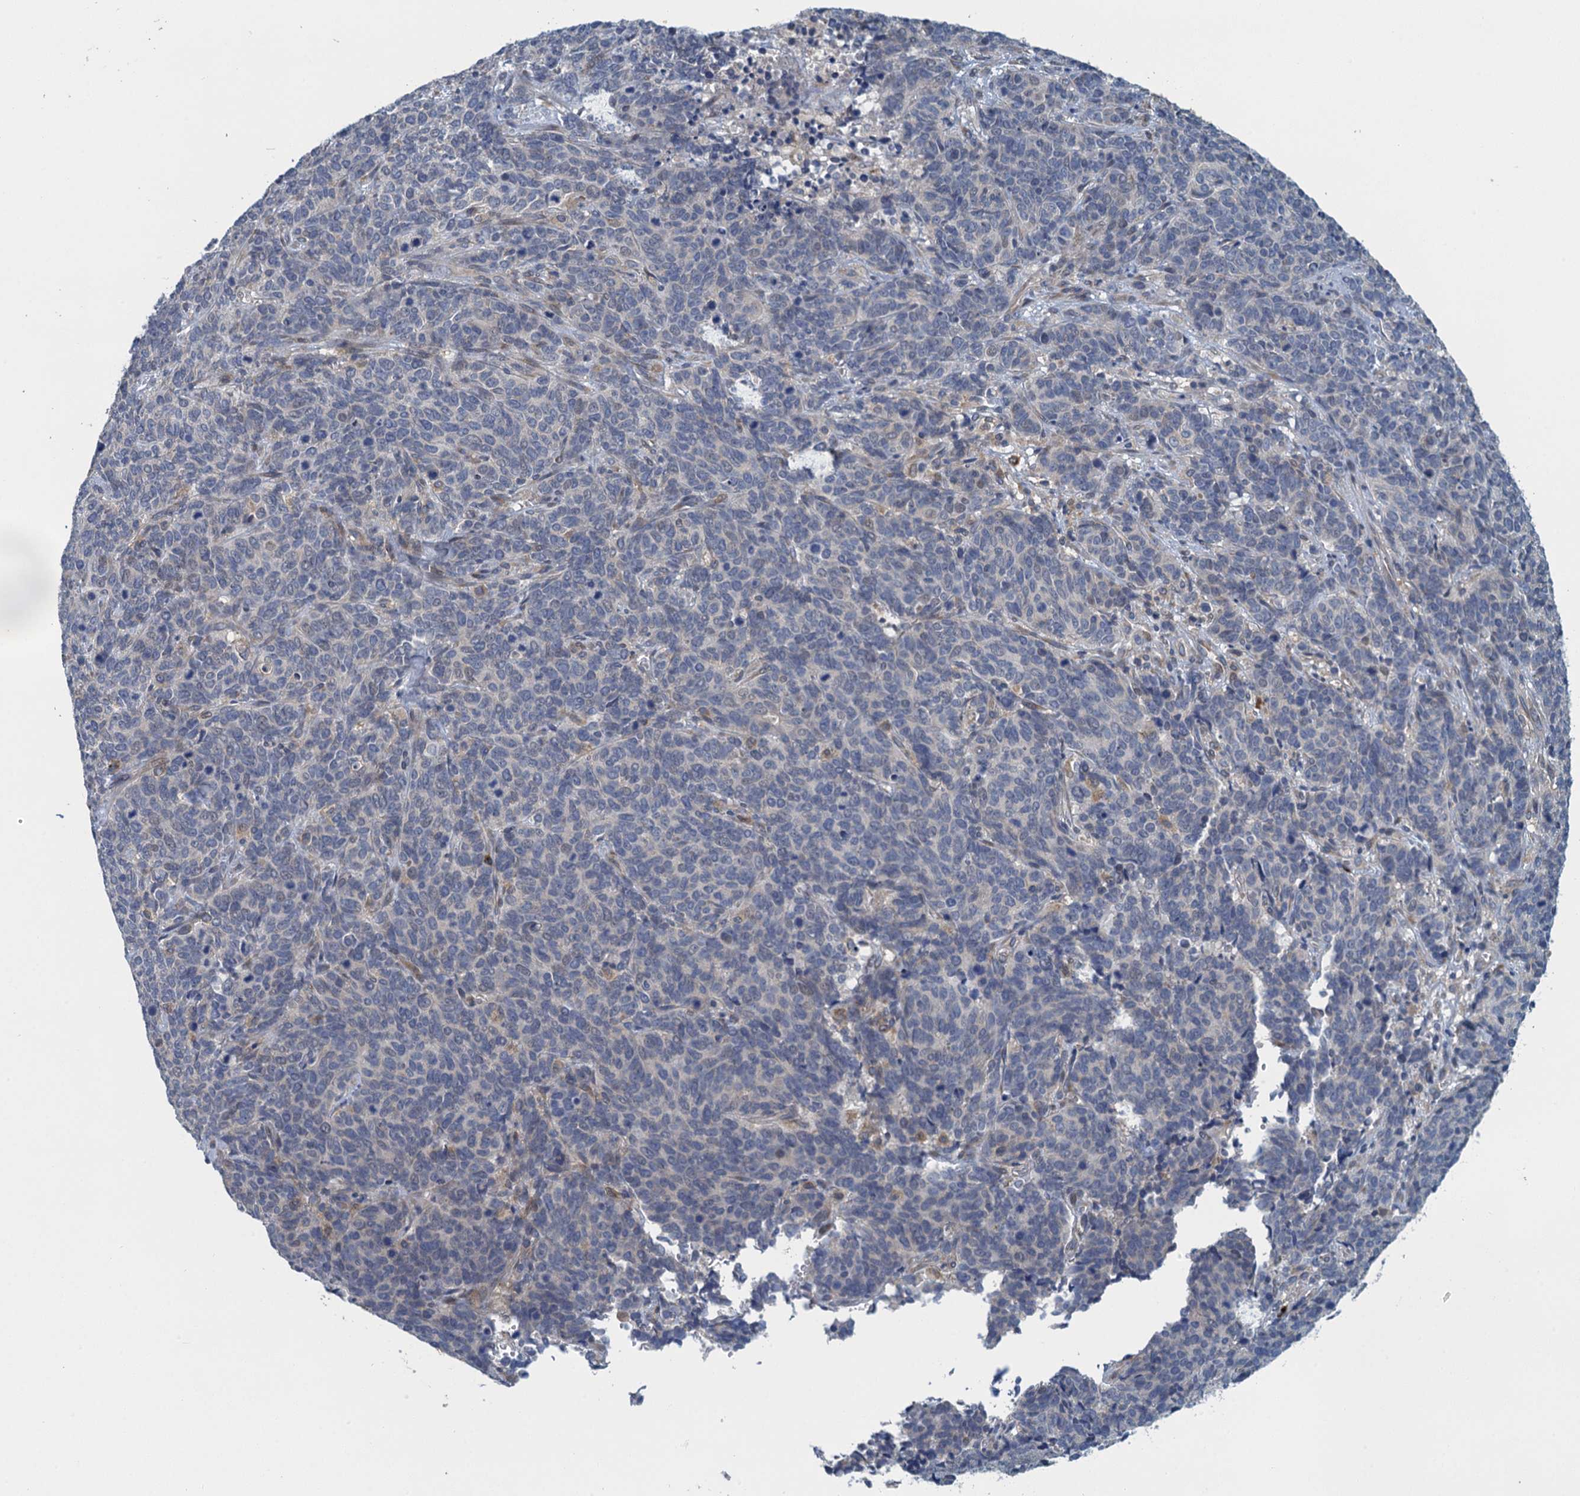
{"staining": {"intensity": "negative", "quantity": "none", "location": "none"}, "tissue": "cervical cancer", "cell_type": "Tumor cells", "image_type": "cancer", "snomed": [{"axis": "morphology", "description": "Squamous cell carcinoma, NOS"}, {"axis": "topography", "description": "Cervix"}], "caption": "This is an immunohistochemistry (IHC) histopathology image of cervical cancer. There is no staining in tumor cells.", "gene": "ALG2", "patient": {"sex": "female", "age": 60}}